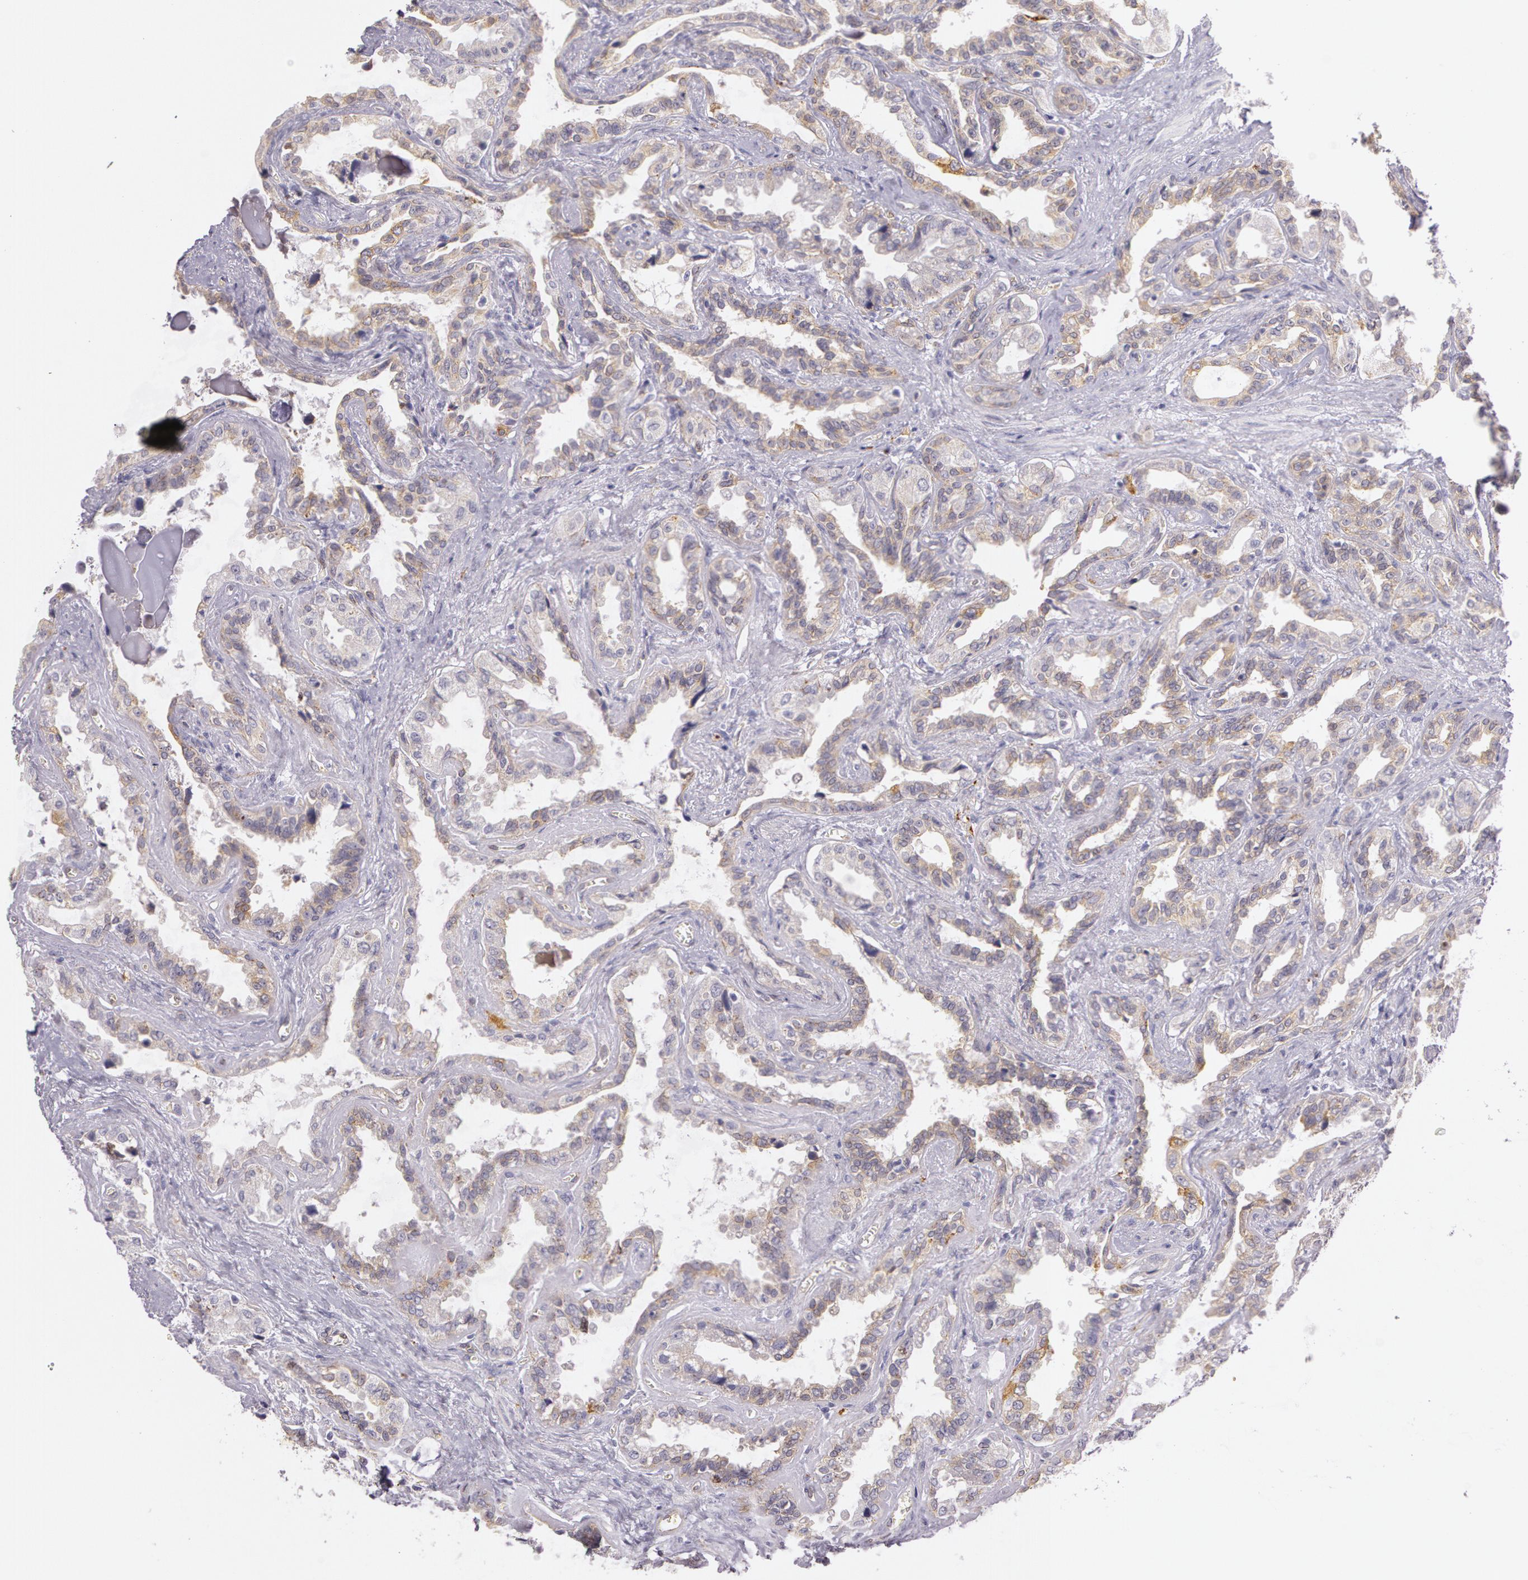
{"staining": {"intensity": "weak", "quantity": "25%-75%", "location": "cytoplasmic/membranous"}, "tissue": "seminal vesicle", "cell_type": "Glandular cells", "image_type": "normal", "snomed": [{"axis": "morphology", "description": "Normal tissue, NOS"}, {"axis": "morphology", "description": "Inflammation, NOS"}, {"axis": "topography", "description": "Urinary bladder"}, {"axis": "topography", "description": "Prostate"}, {"axis": "topography", "description": "Seminal veicle"}], "caption": "A photomicrograph of human seminal vesicle stained for a protein demonstrates weak cytoplasmic/membranous brown staining in glandular cells.", "gene": "APP", "patient": {"sex": "male", "age": 82}}